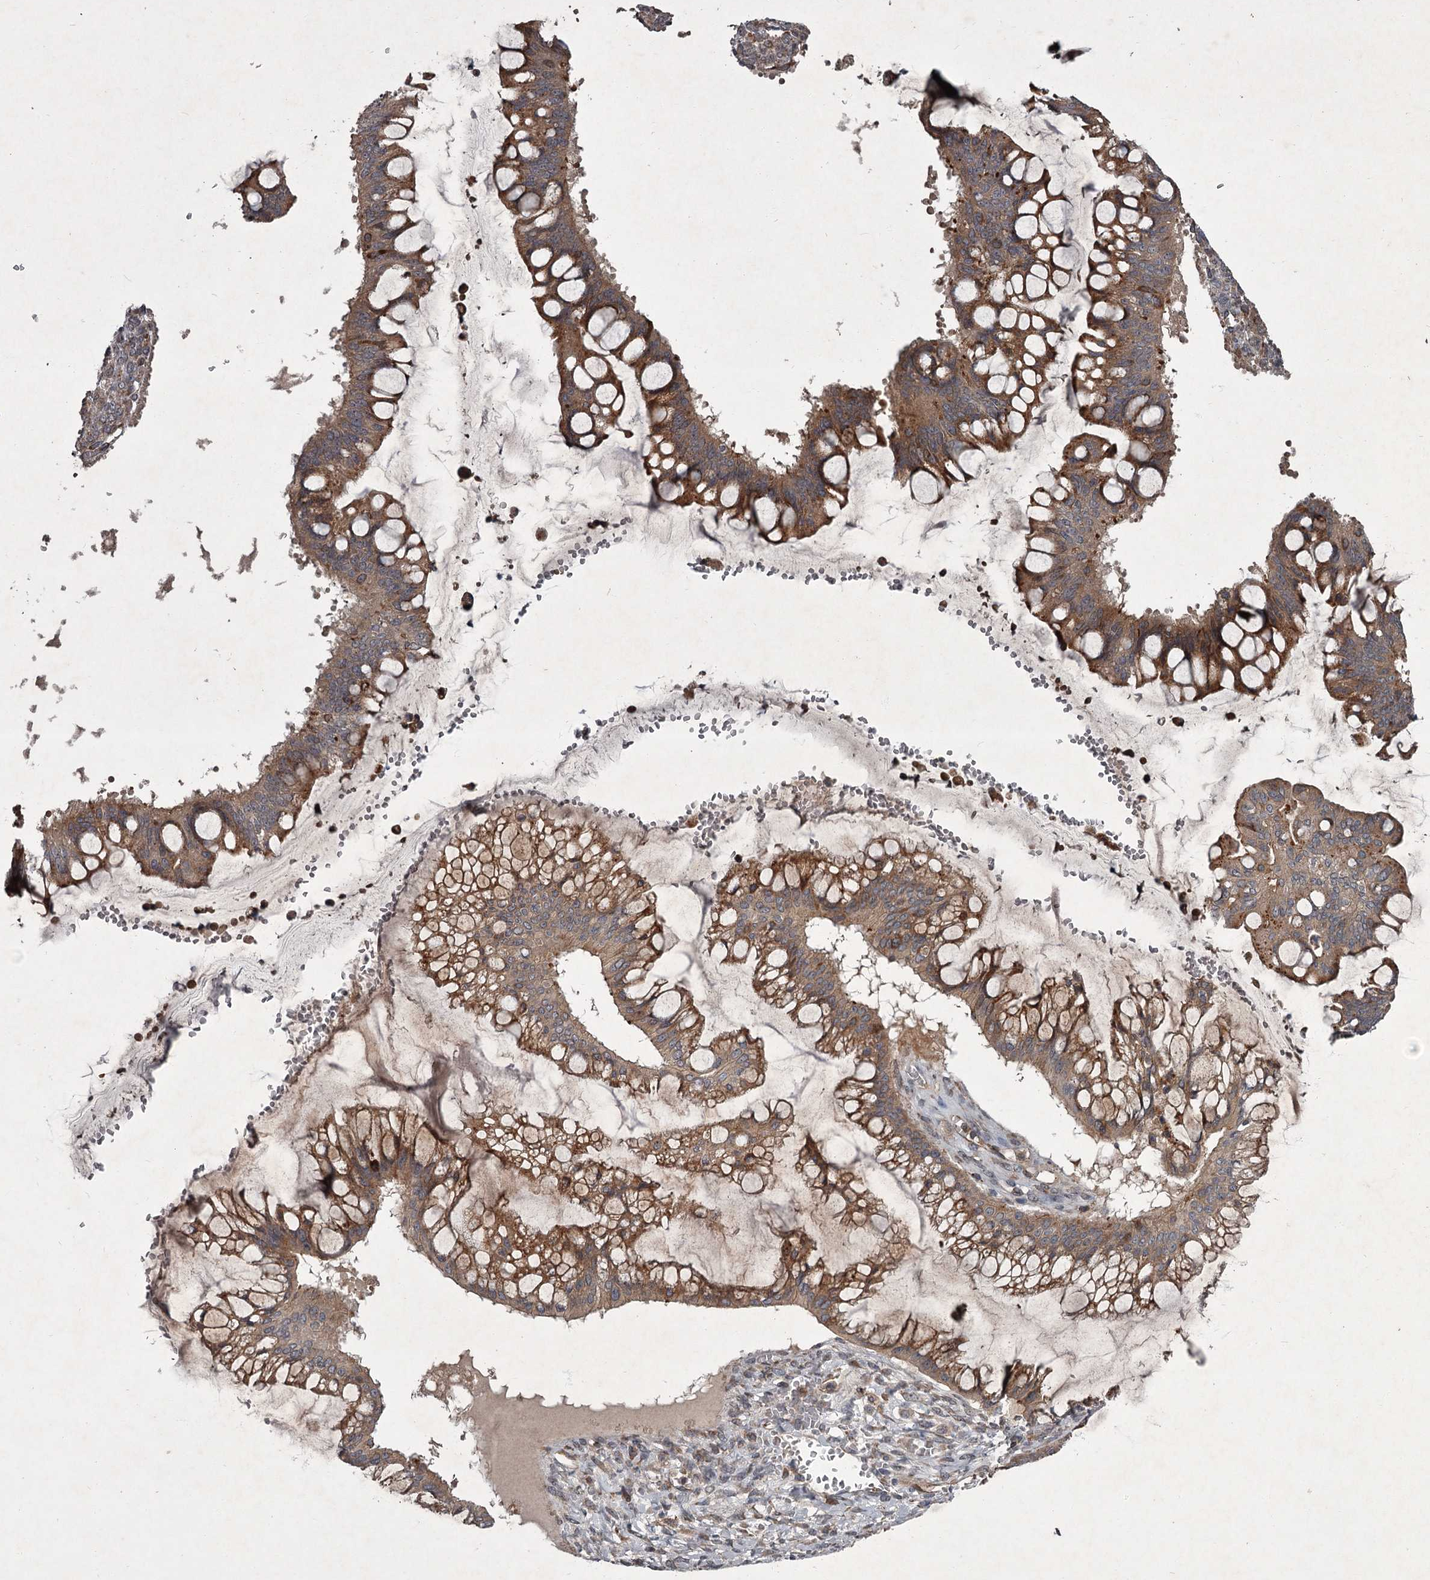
{"staining": {"intensity": "moderate", "quantity": ">75%", "location": "cytoplasmic/membranous"}, "tissue": "ovarian cancer", "cell_type": "Tumor cells", "image_type": "cancer", "snomed": [{"axis": "morphology", "description": "Cystadenocarcinoma, mucinous, NOS"}, {"axis": "topography", "description": "Ovary"}], "caption": "A photomicrograph showing moderate cytoplasmic/membranous expression in approximately >75% of tumor cells in ovarian cancer, as visualized by brown immunohistochemical staining.", "gene": "UNC93B1", "patient": {"sex": "female", "age": 73}}